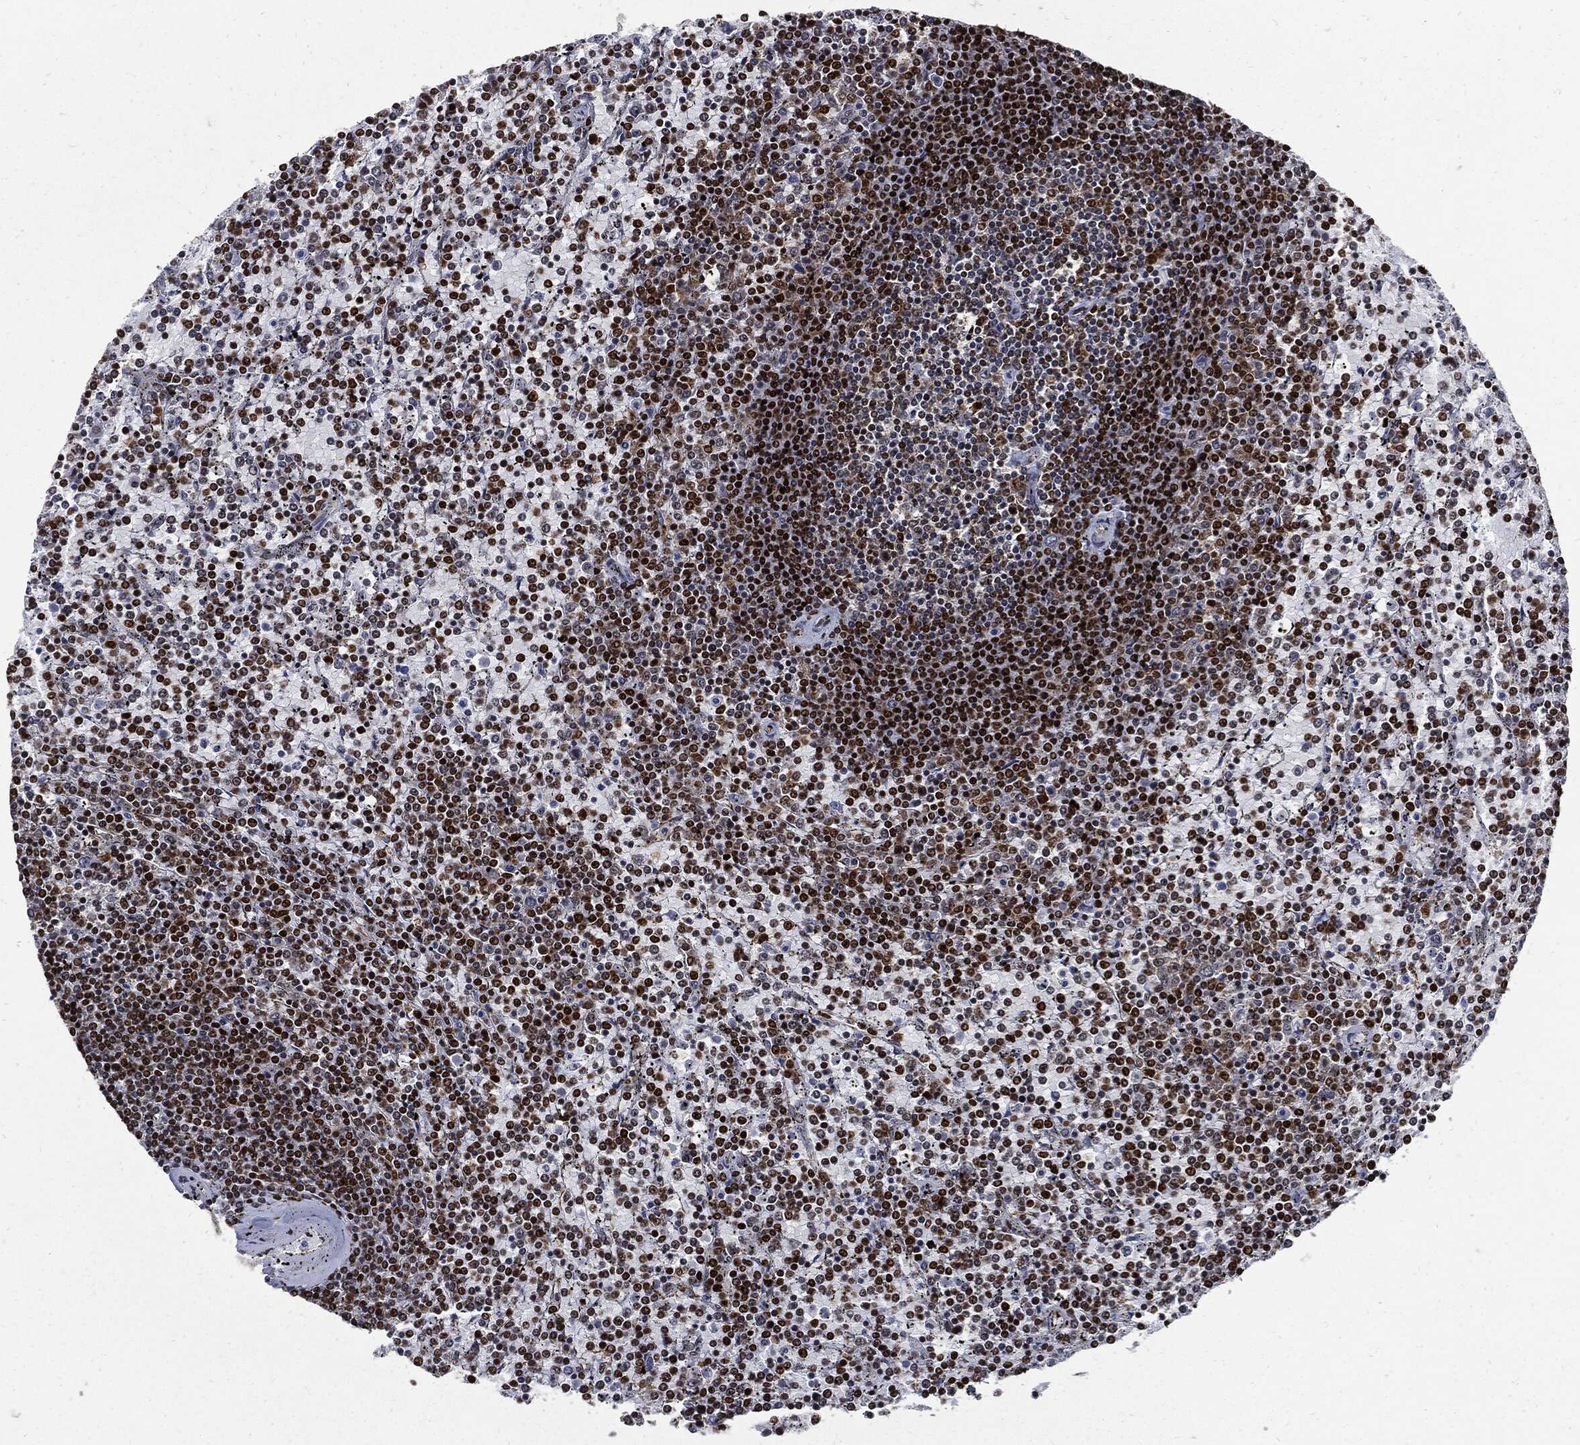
{"staining": {"intensity": "strong", "quantity": ">75%", "location": "nuclear"}, "tissue": "lymphoma", "cell_type": "Tumor cells", "image_type": "cancer", "snomed": [{"axis": "morphology", "description": "Malignant lymphoma, non-Hodgkin's type, Low grade"}, {"axis": "topography", "description": "Spleen"}], "caption": "Lymphoma tissue demonstrates strong nuclear positivity in about >75% of tumor cells, visualized by immunohistochemistry.", "gene": "TERF2", "patient": {"sex": "female", "age": 77}}